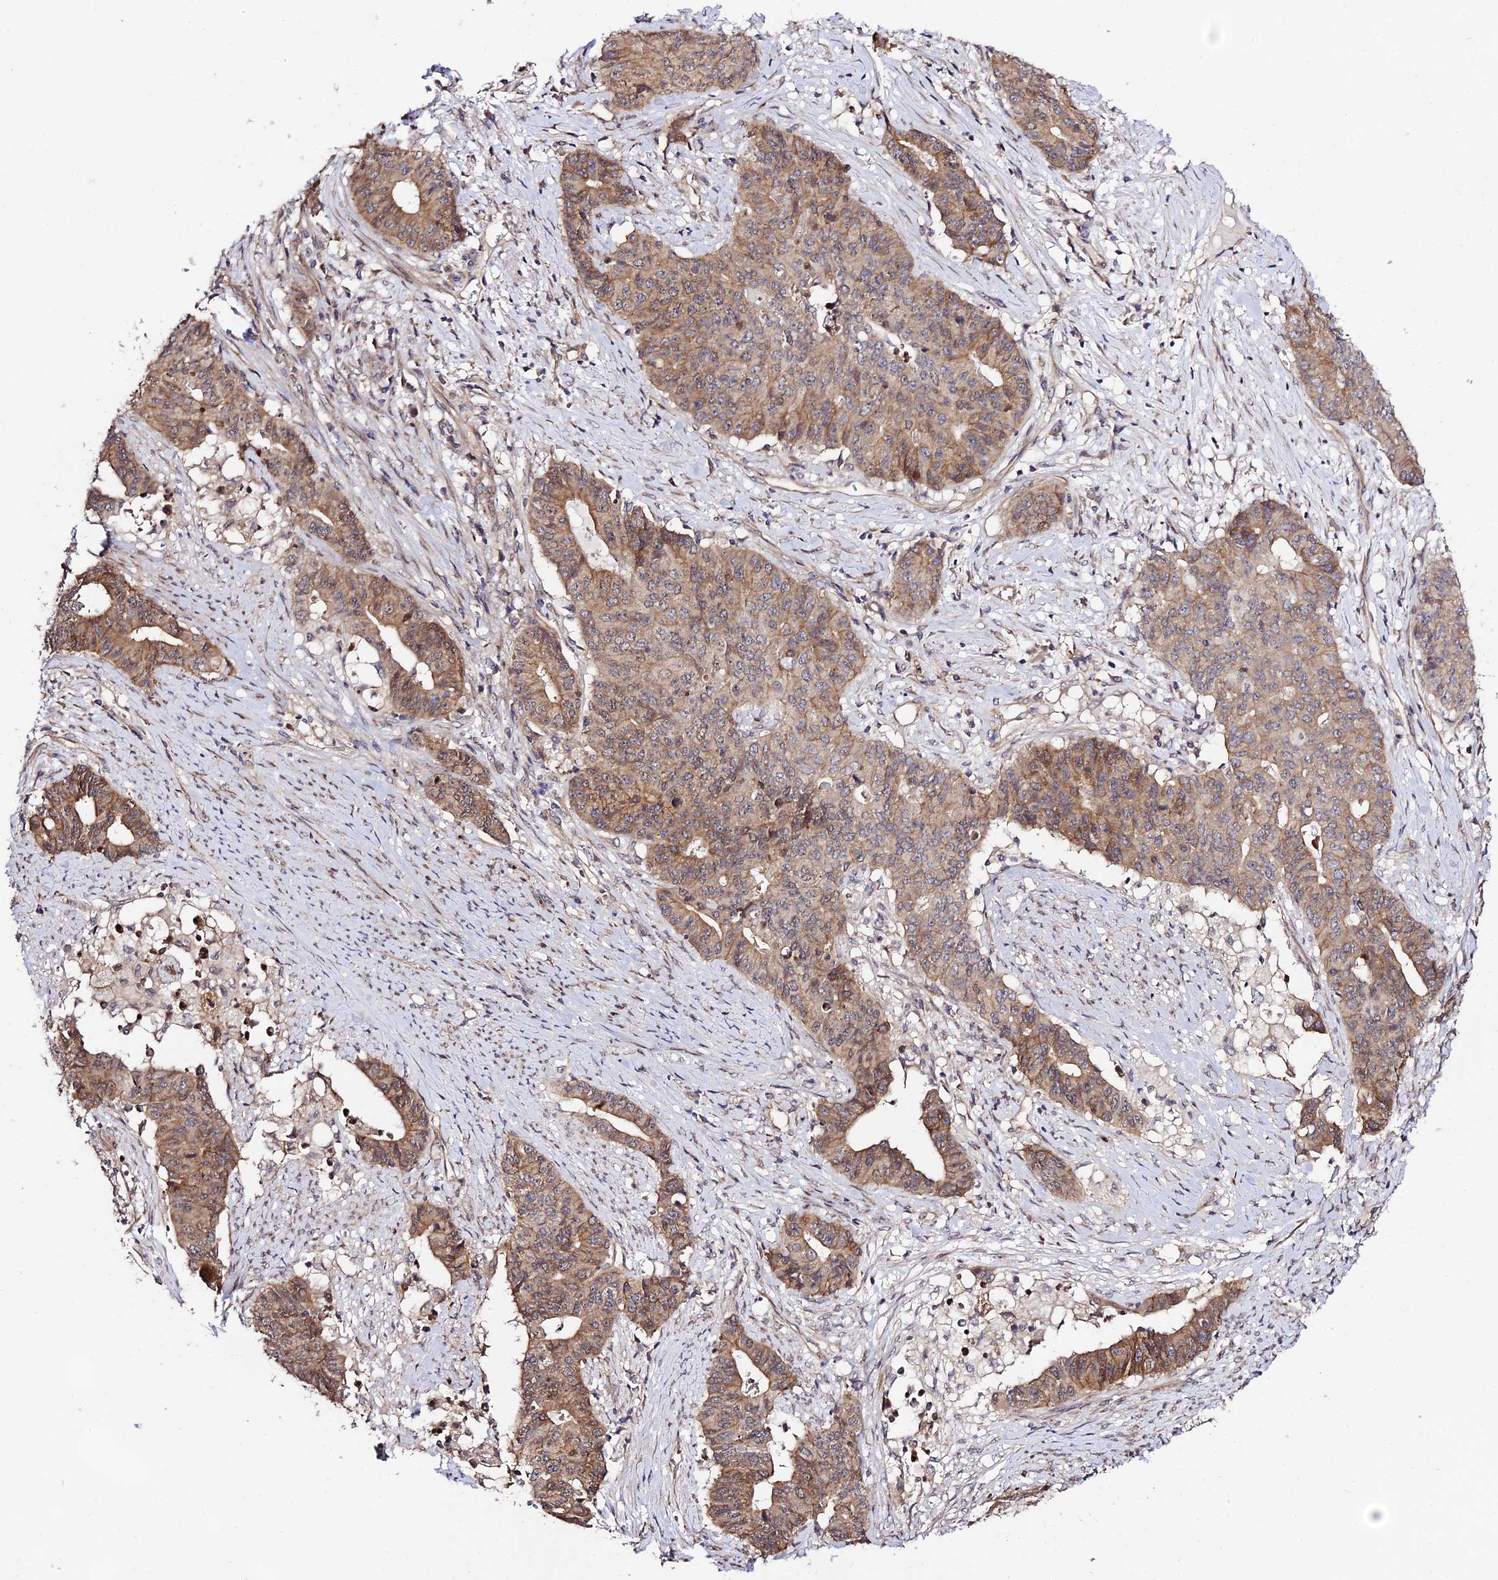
{"staining": {"intensity": "moderate", "quantity": ">75%", "location": "cytoplasmic/membranous"}, "tissue": "endometrial cancer", "cell_type": "Tumor cells", "image_type": "cancer", "snomed": [{"axis": "morphology", "description": "Adenocarcinoma, NOS"}, {"axis": "topography", "description": "Endometrium"}], "caption": "A photomicrograph of human adenocarcinoma (endometrial) stained for a protein exhibits moderate cytoplasmic/membranous brown staining in tumor cells. Using DAB (brown) and hematoxylin (blue) stains, captured at high magnification using brightfield microscopy.", "gene": "SMG6", "patient": {"sex": "female", "age": 59}}